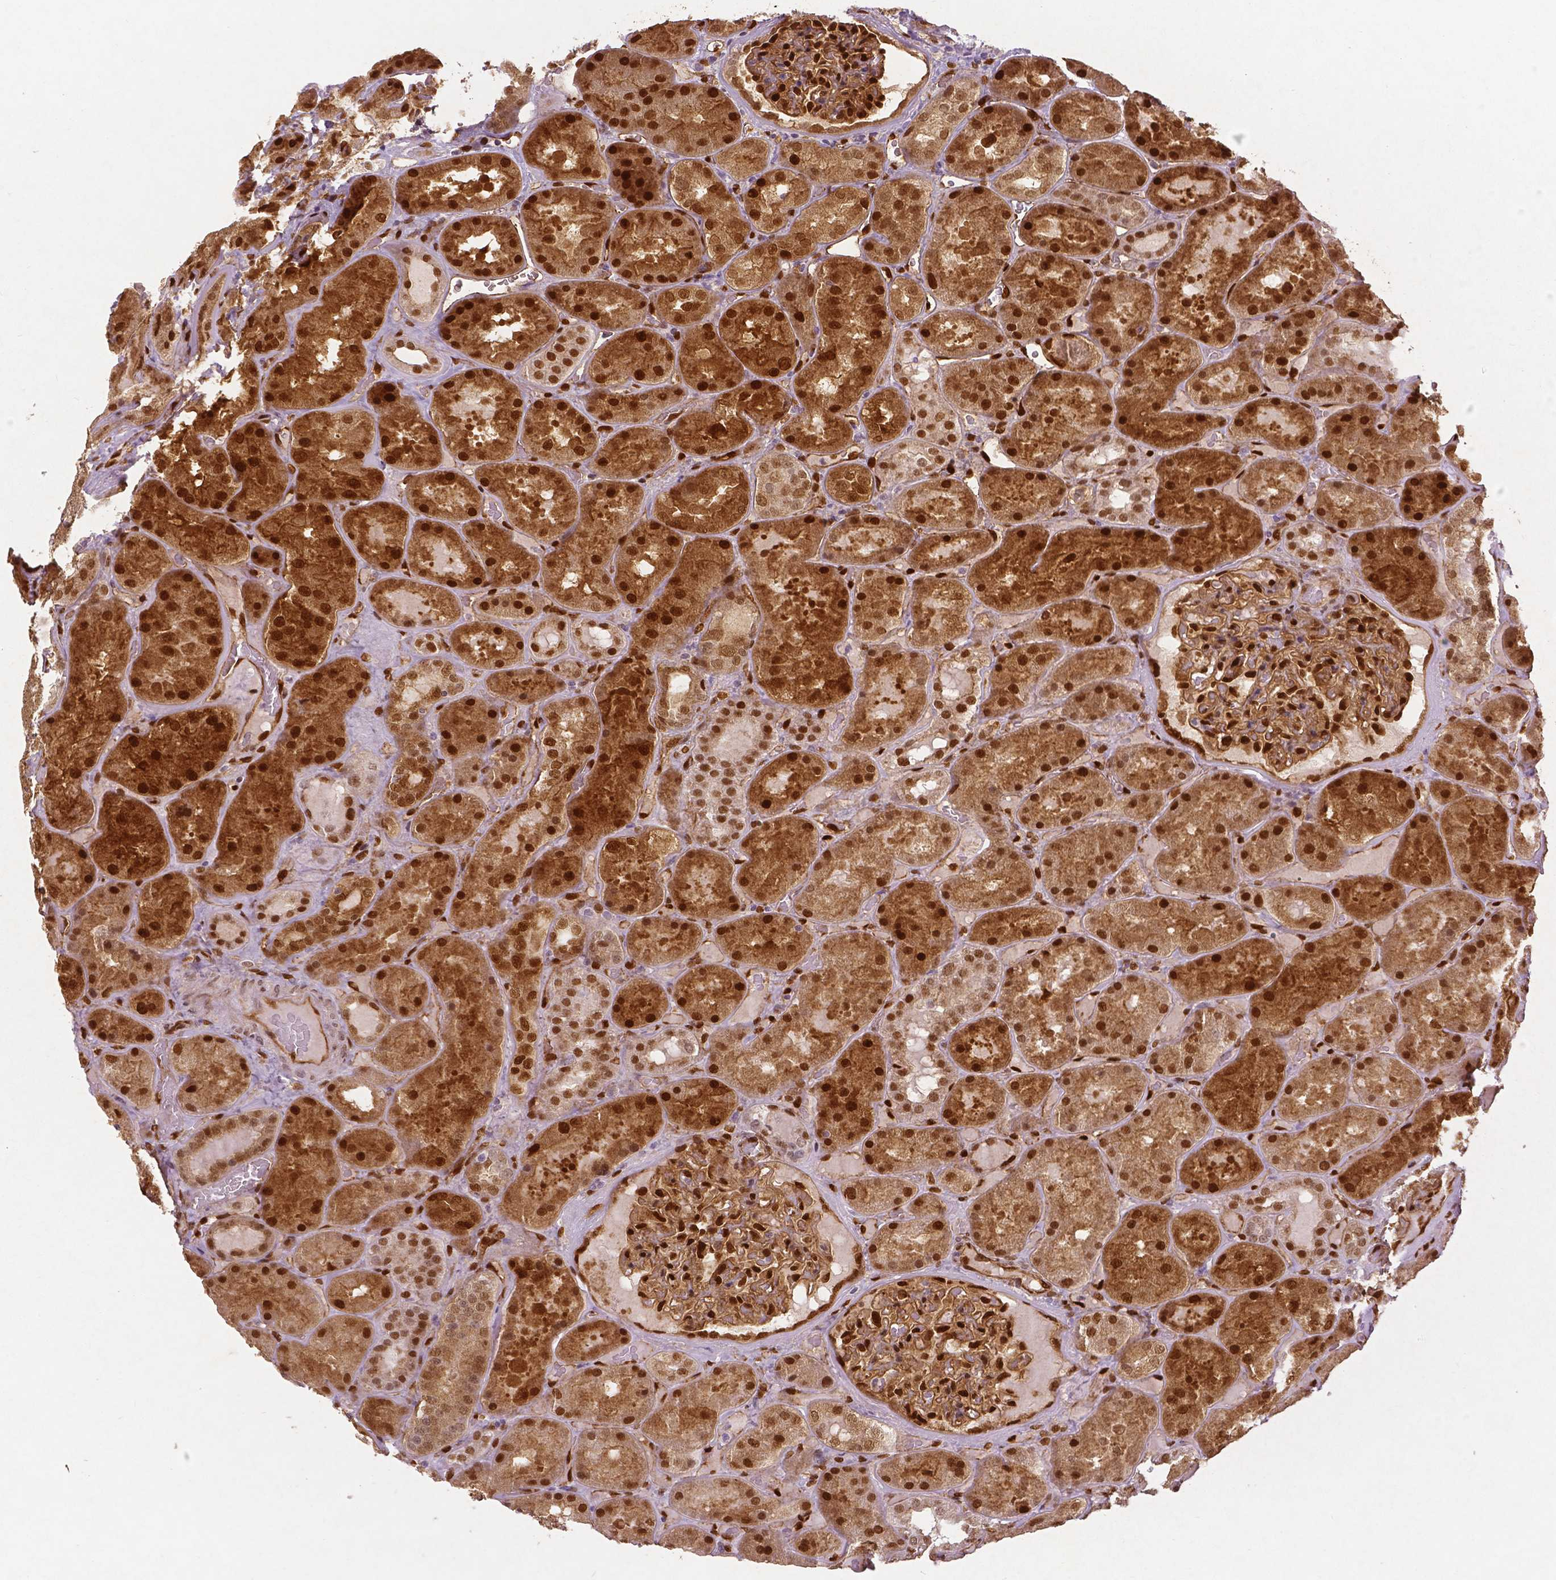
{"staining": {"intensity": "moderate", "quantity": ">75%", "location": "cytoplasmic/membranous,nuclear"}, "tissue": "kidney", "cell_type": "Cells in glomeruli", "image_type": "normal", "snomed": [{"axis": "morphology", "description": "Normal tissue, NOS"}, {"axis": "topography", "description": "Kidney"}], "caption": "Immunohistochemistry (IHC) histopathology image of normal kidney stained for a protein (brown), which exhibits medium levels of moderate cytoplasmic/membranous,nuclear staining in approximately >75% of cells in glomeruli.", "gene": "WWTR1", "patient": {"sex": "male", "age": 73}}